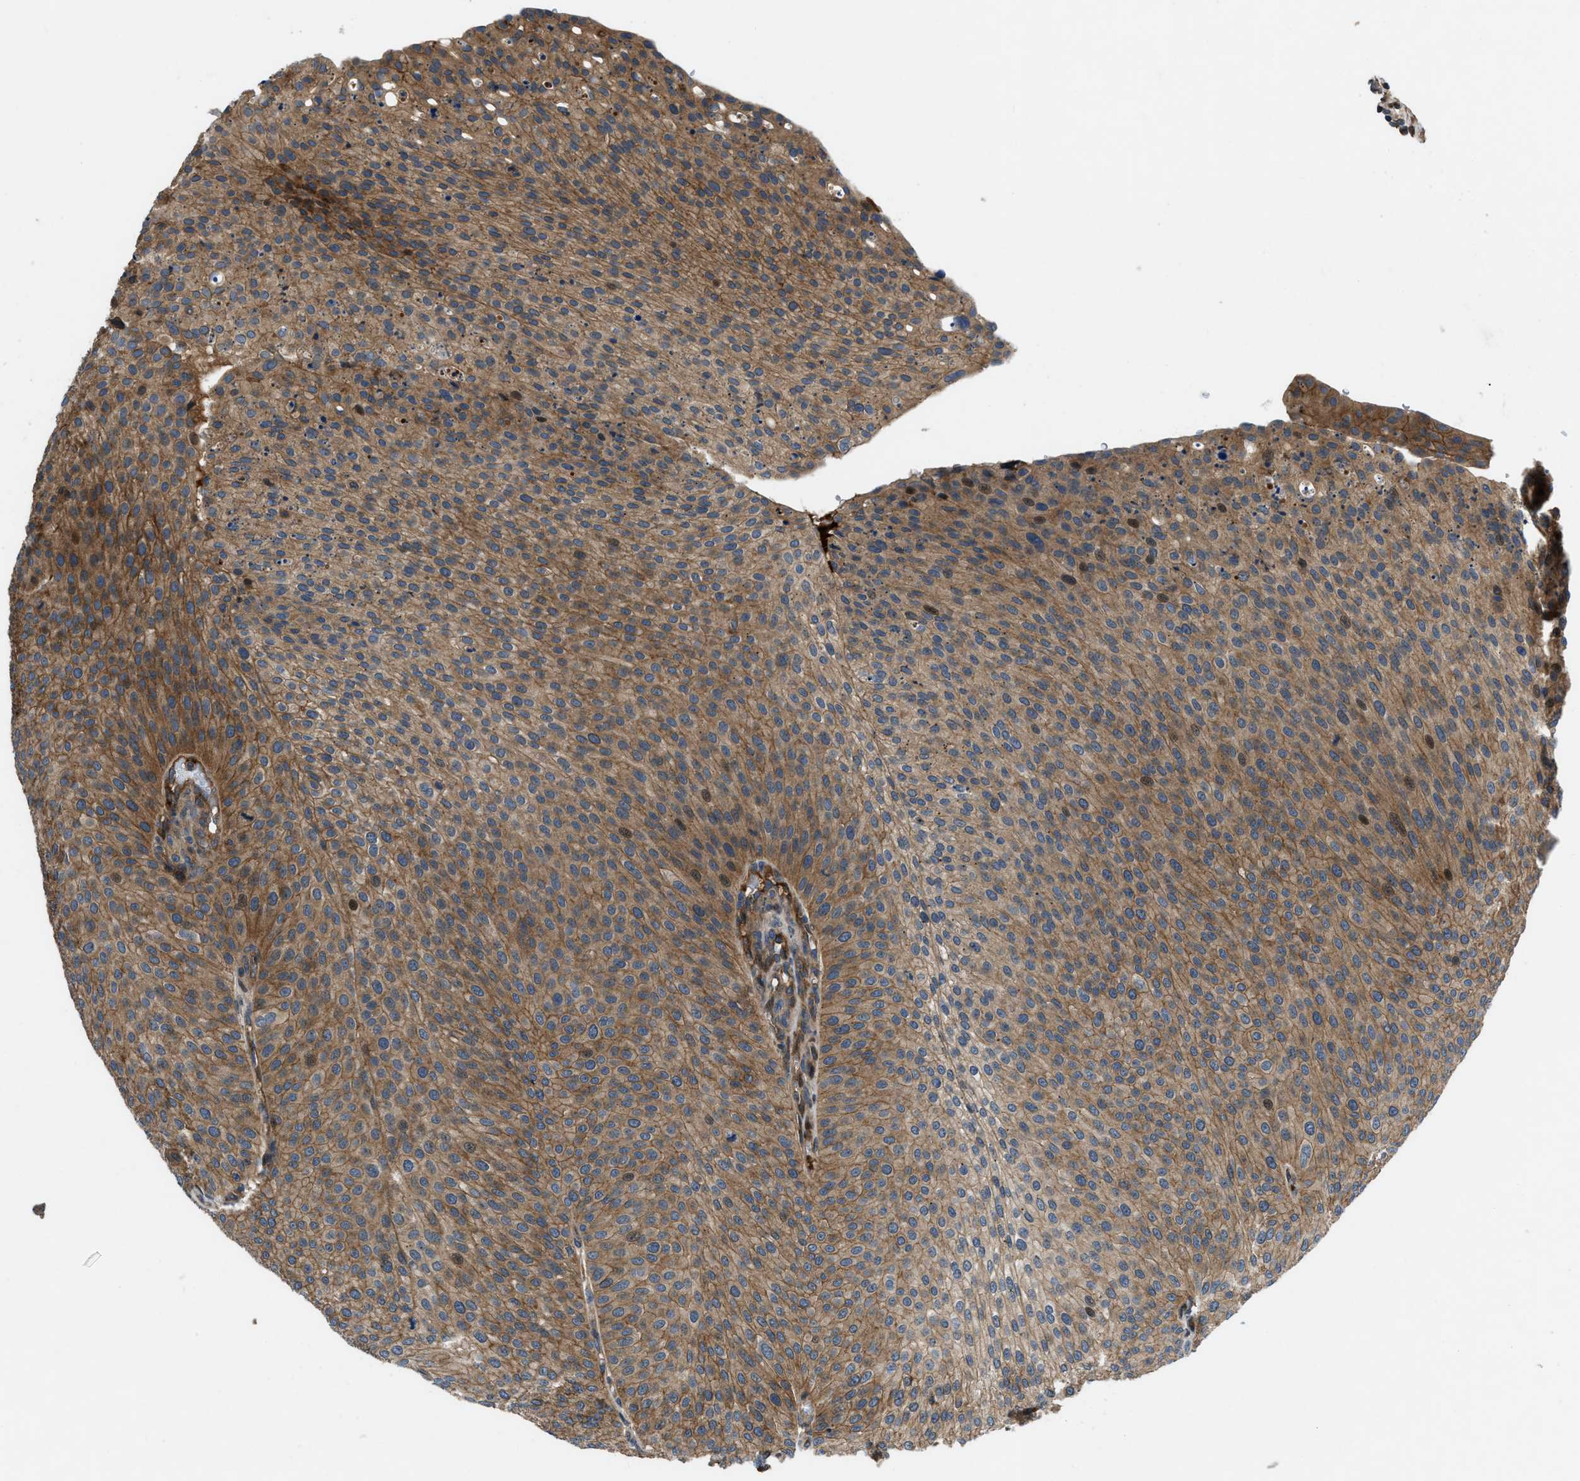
{"staining": {"intensity": "moderate", "quantity": ">75%", "location": "cytoplasmic/membranous"}, "tissue": "urothelial cancer", "cell_type": "Tumor cells", "image_type": "cancer", "snomed": [{"axis": "morphology", "description": "Urothelial carcinoma, Low grade"}, {"axis": "topography", "description": "Smooth muscle"}, {"axis": "topography", "description": "Urinary bladder"}], "caption": "IHC micrograph of human low-grade urothelial carcinoma stained for a protein (brown), which demonstrates medium levels of moderate cytoplasmic/membranous expression in approximately >75% of tumor cells.", "gene": "CNNM3", "patient": {"sex": "male", "age": 60}}